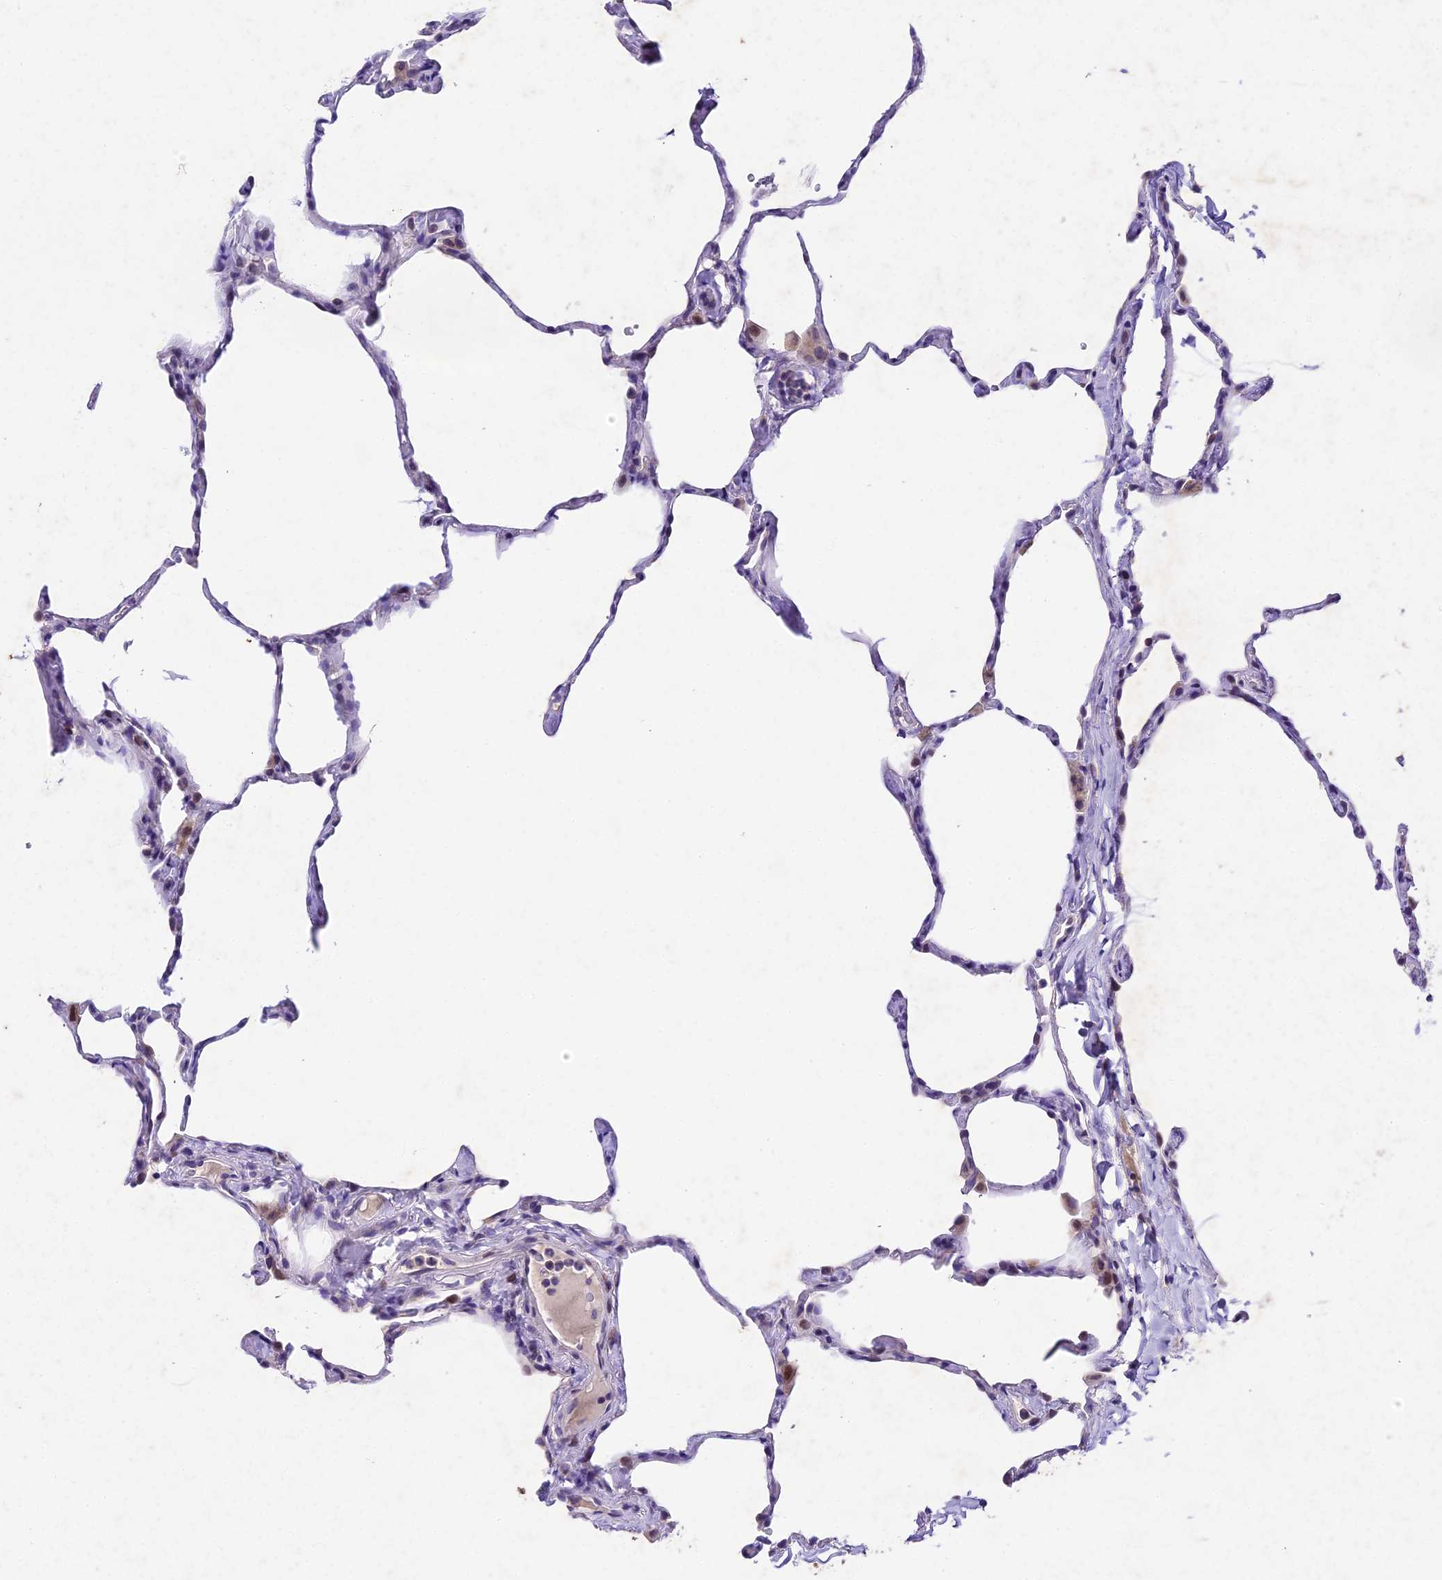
{"staining": {"intensity": "negative", "quantity": "none", "location": "none"}, "tissue": "lung", "cell_type": "Alveolar cells", "image_type": "normal", "snomed": [{"axis": "morphology", "description": "Normal tissue, NOS"}, {"axis": "topography", "description": "Lung"}], "caption": "DAB (3,3'-diaminobenzidine) immunohistochemical staining of benign human lung exhibits no significant staining in alveolar cells. (DAB (3,3'-diaminobenzidine) immunohistochemistry (IHC), high magnification).", "gene": "IFT140", "patient": {"sex": "male", "age": 65}}